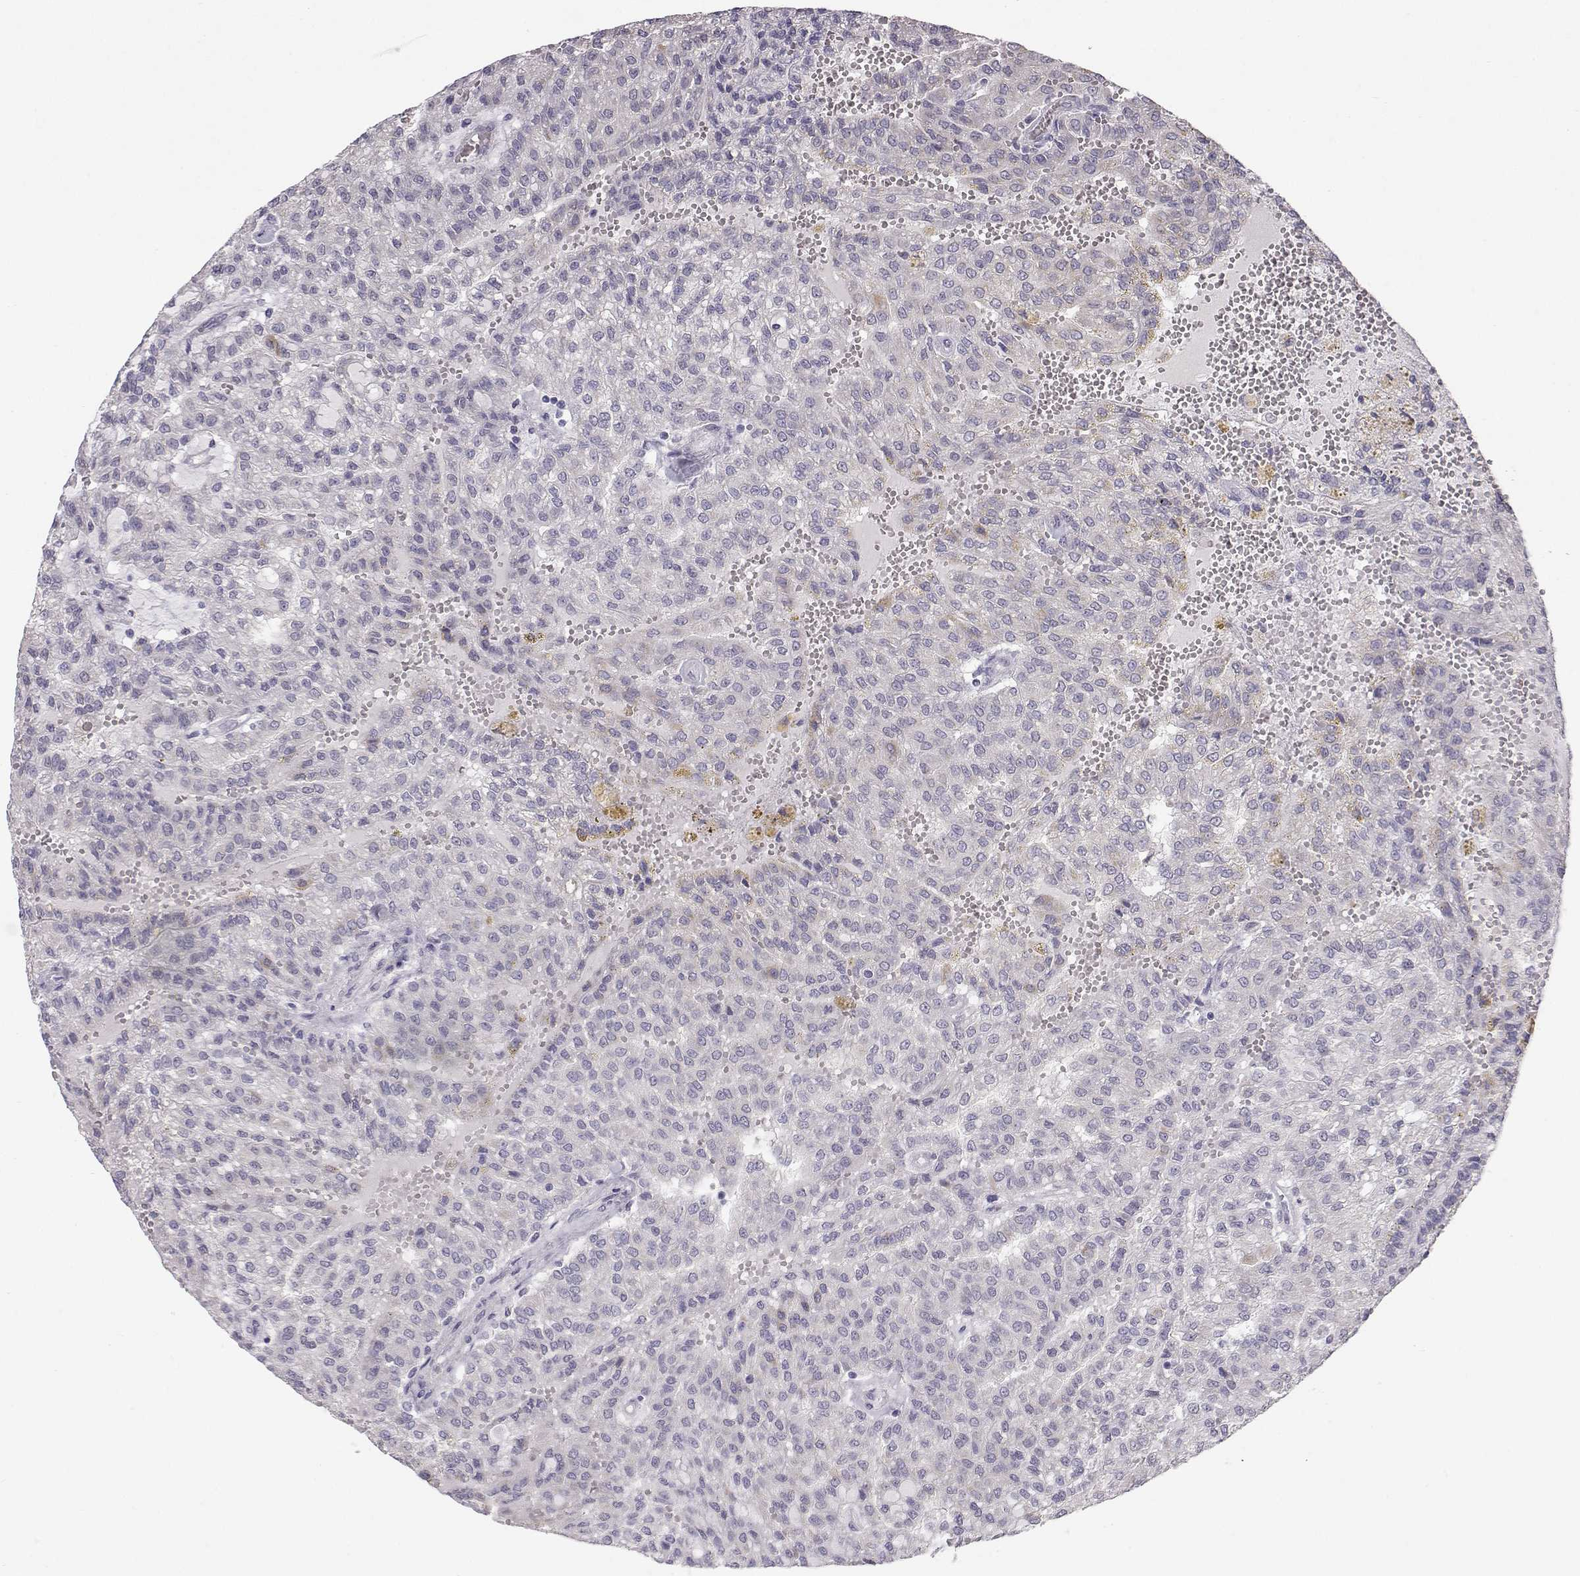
{"staining": {"intensity": "negative", "quantity": "none", "location": "none"}, "tissue": "renal cancer", "cell_type": "Tumor cells", "image_type": "cancer", "snomed": [{"axis": "morphology", "description": "Adenocarcinoma, NOS"}, {"axis": "topography", "description": "Kidney"}], "caption": "Immunohistochemistry of renal adenocarcinoma displays no expression in tumor cells.", "gene": "KCNMB4", "patient": {"sex": "male", "age": 63}}